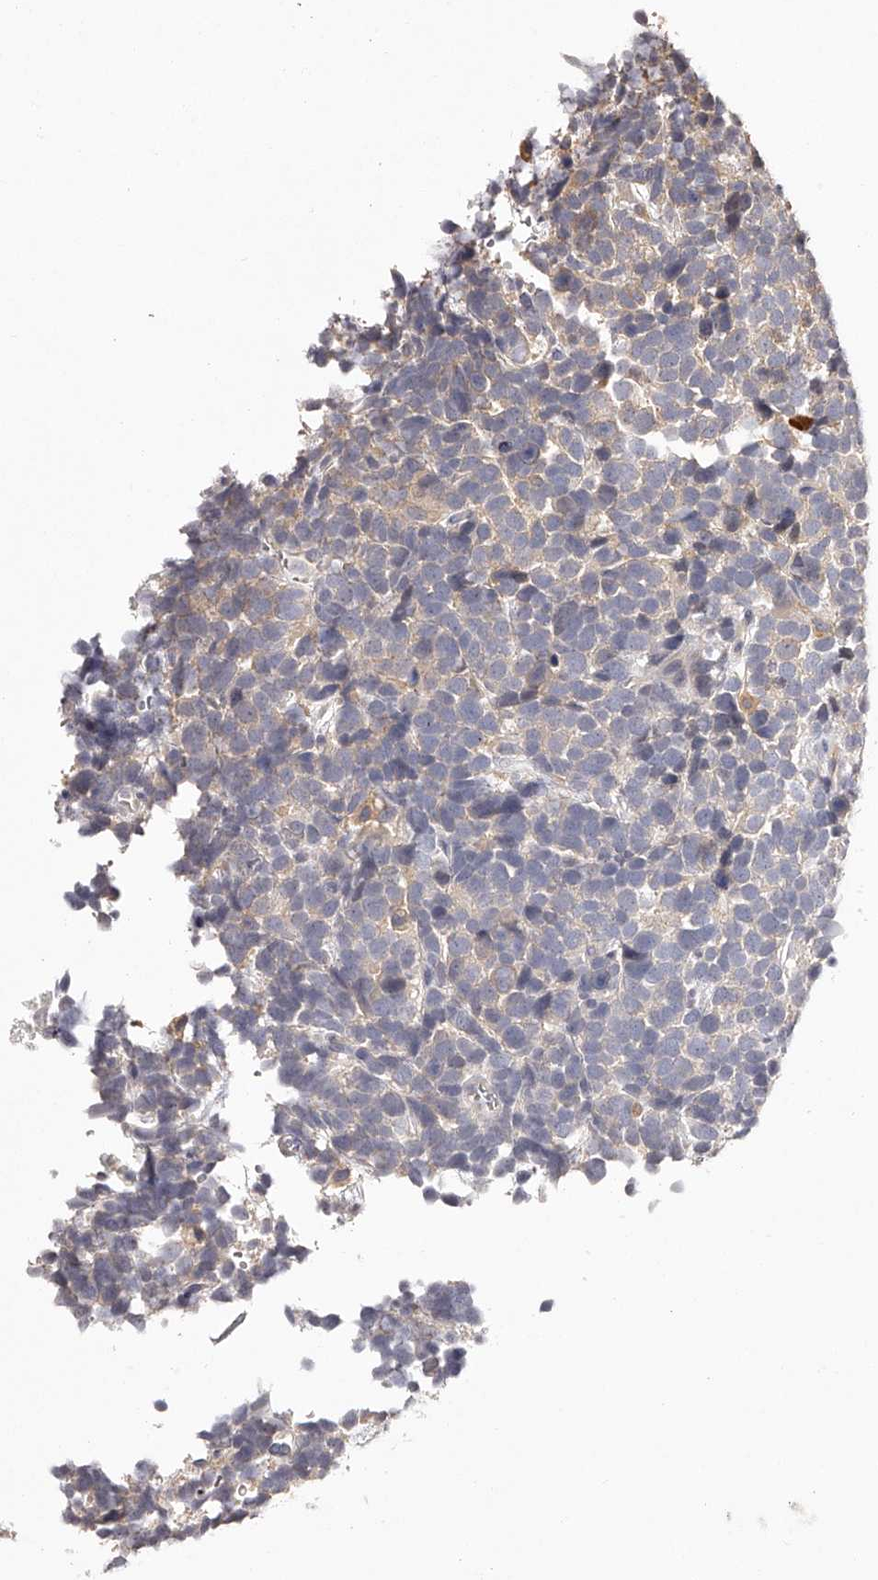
{"staining": {"intensity": "weak", "quantity": "25%-75%", "location": "cytoplasmic/membranous"}, "tissue": "urothelial cancer", "cell_type": "Tumor cells", "image_type": "cancer", "snomed": [{"axis": "morphology", "description": "Urothelial carcinoma, High grade"}, {"axis": "topography", "description": "Urinary bladder"}], "caption": "Immunohistochemistry (IHC) micrograph of neoplastic tissue: human urothelial carcinoma (high-grade) stained using immunohistochemistry displays low levels of weak protein expression localized specifically in the cytoplasmic/membranous of tumor cells, appearing as a cytoplasmic/membranous brown color.", "gene": "CRYZL1", "patient": {"sex": "female", "age": 82}}